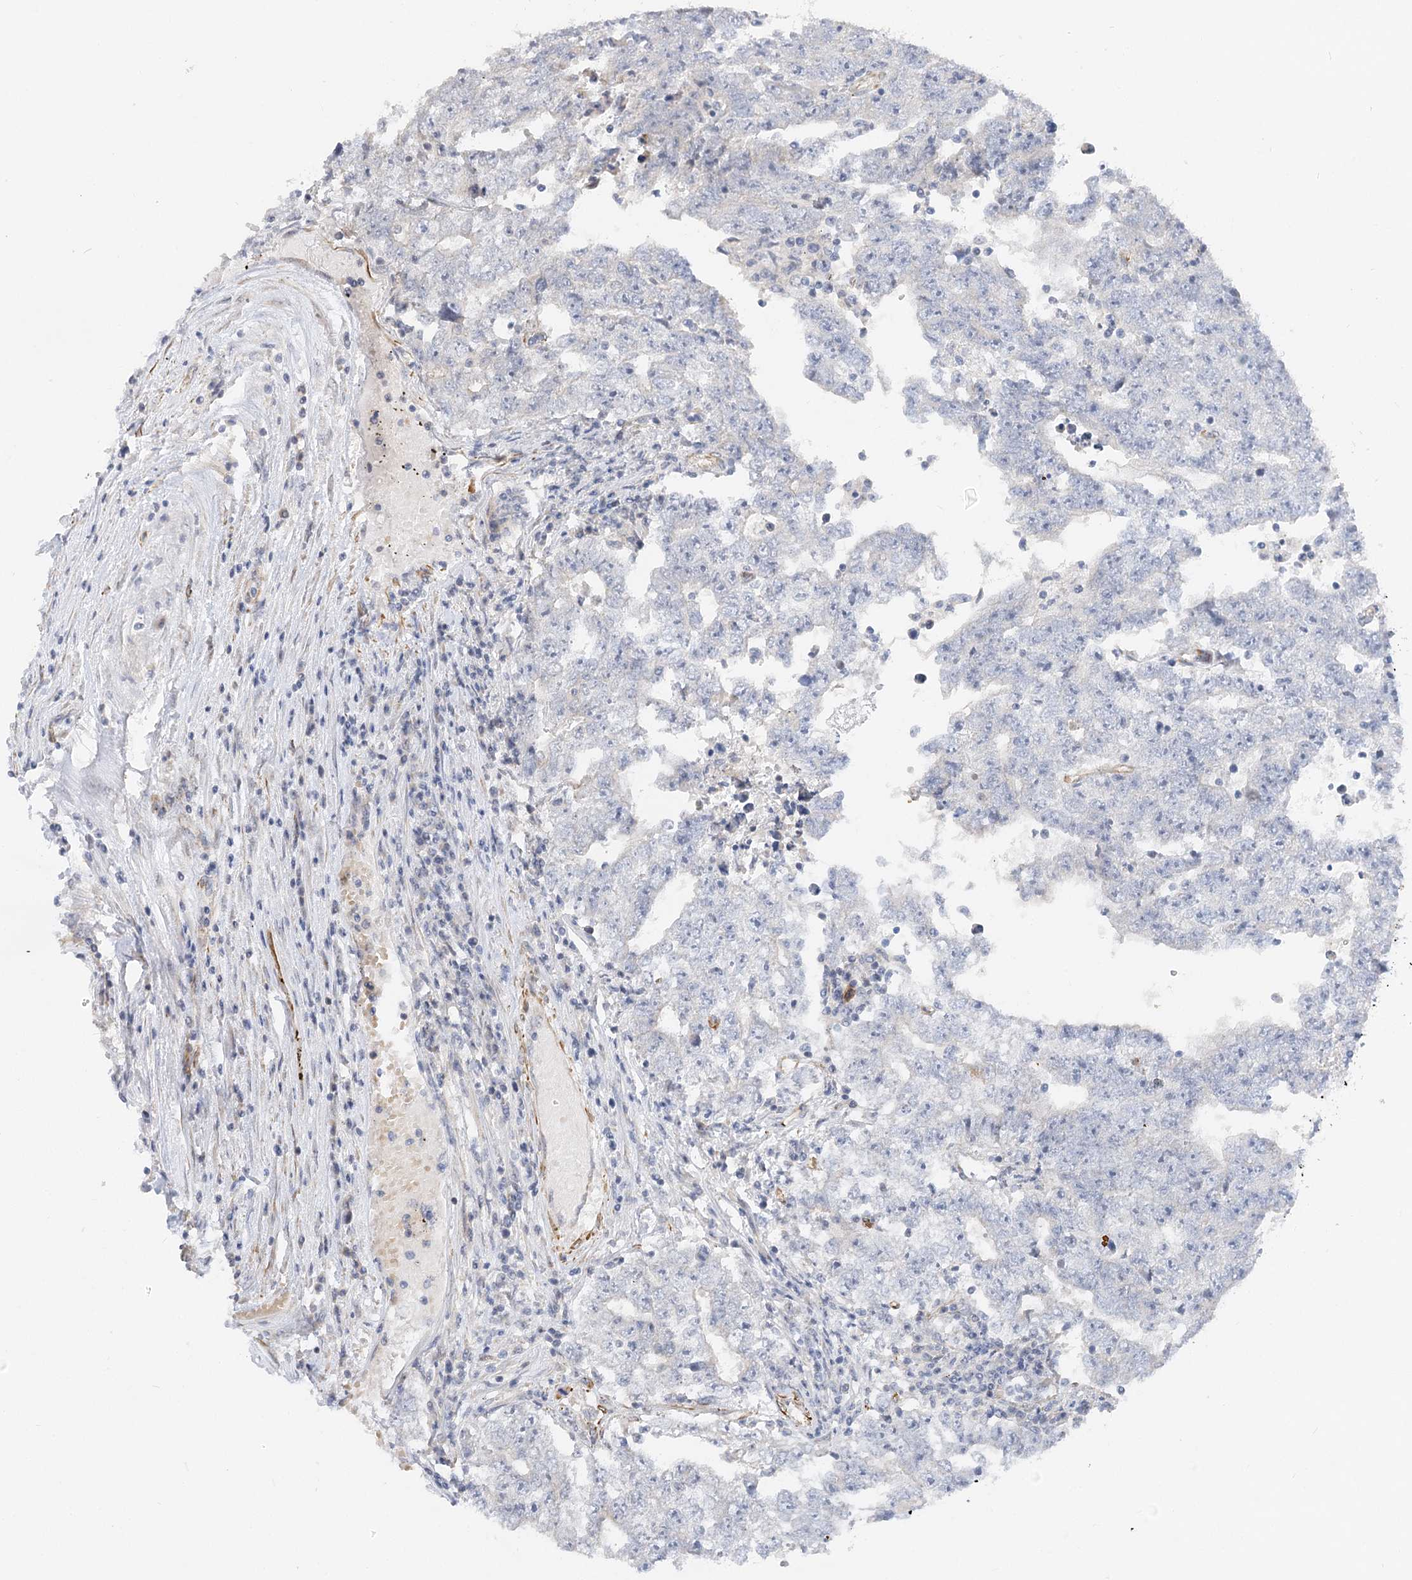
{"staining": {"intensity": "negative", "quantity": "none", "location": "none"}, "tissue": "testis cancer", "cell_type": "Tumor cells", "image_type": "cancer", "snomed": [{"axis": "morphology", "description": "Carcinoma, Embryonal, NOS"}, {"axis": "topography", "description": "Testis"}], "caption": "Immunohistochemistry (IHC) photomicrograph of embryonal carcinoma (testis) stained for a protein (brown), which shows no positivity in tumor cells.", "gene": "NELL2", "patient": {"sex": "male", "age": 25}}